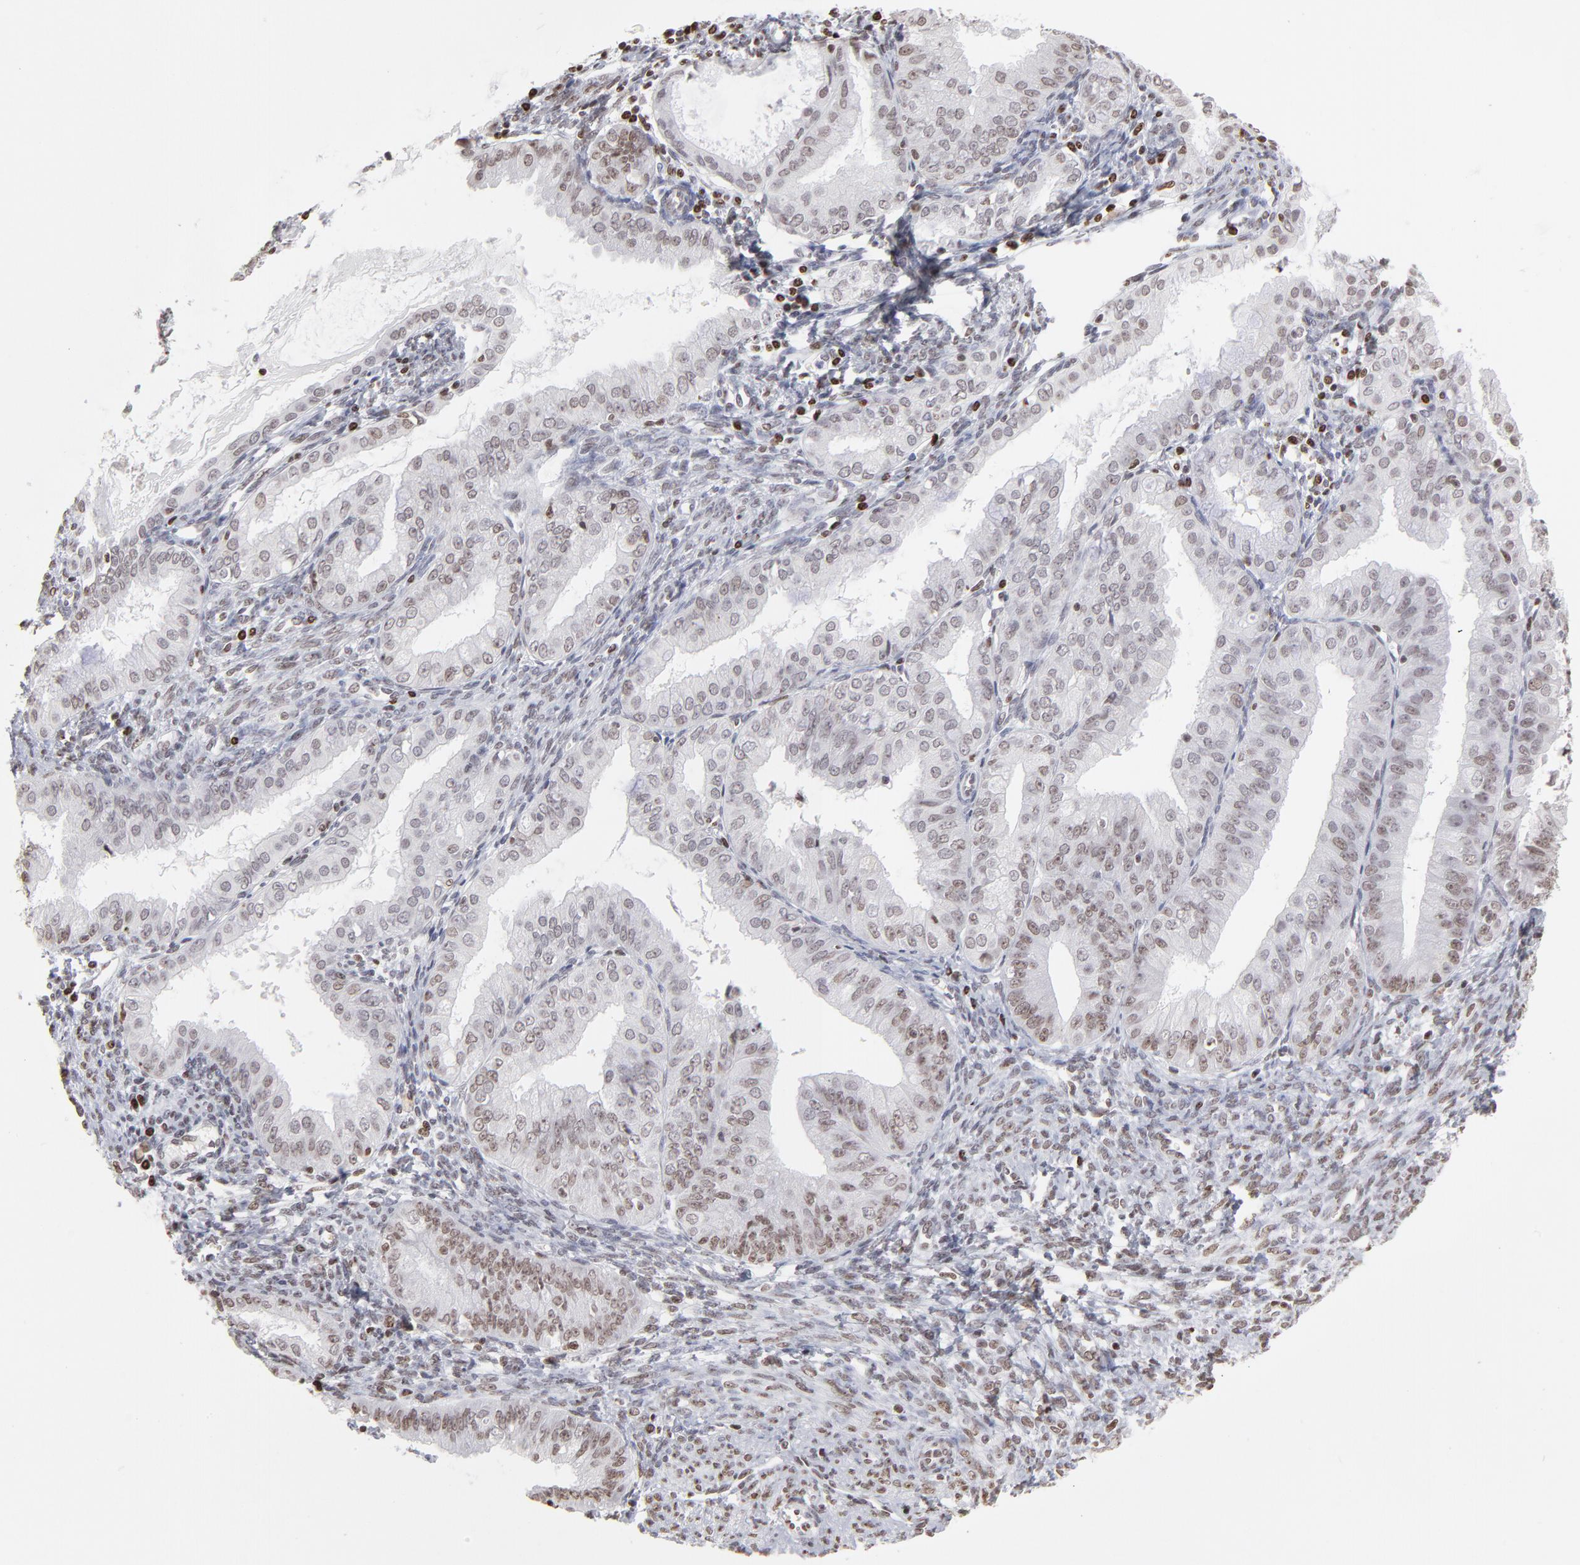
{"staining": {"intensity": "weak", "quantity": "25%-75%", "location": "nuclear"}, "tissue": "endometrial cancer", "cell_type": "Tumor cells", "image_type": "cancer", "snomed": [{"axis": "morphology", "description": "Adenocarcinoma, NOS"}, {"axis": "topography", "description": "Endometrium"}], "caption": "Tumor cells reveal low levels of weak nuclear staining in about 25%-75% of cells in endometrial cancer (adenocarcinoma).", "gene": "PARP1", "patient": {"sex": "female", "age": 76}}